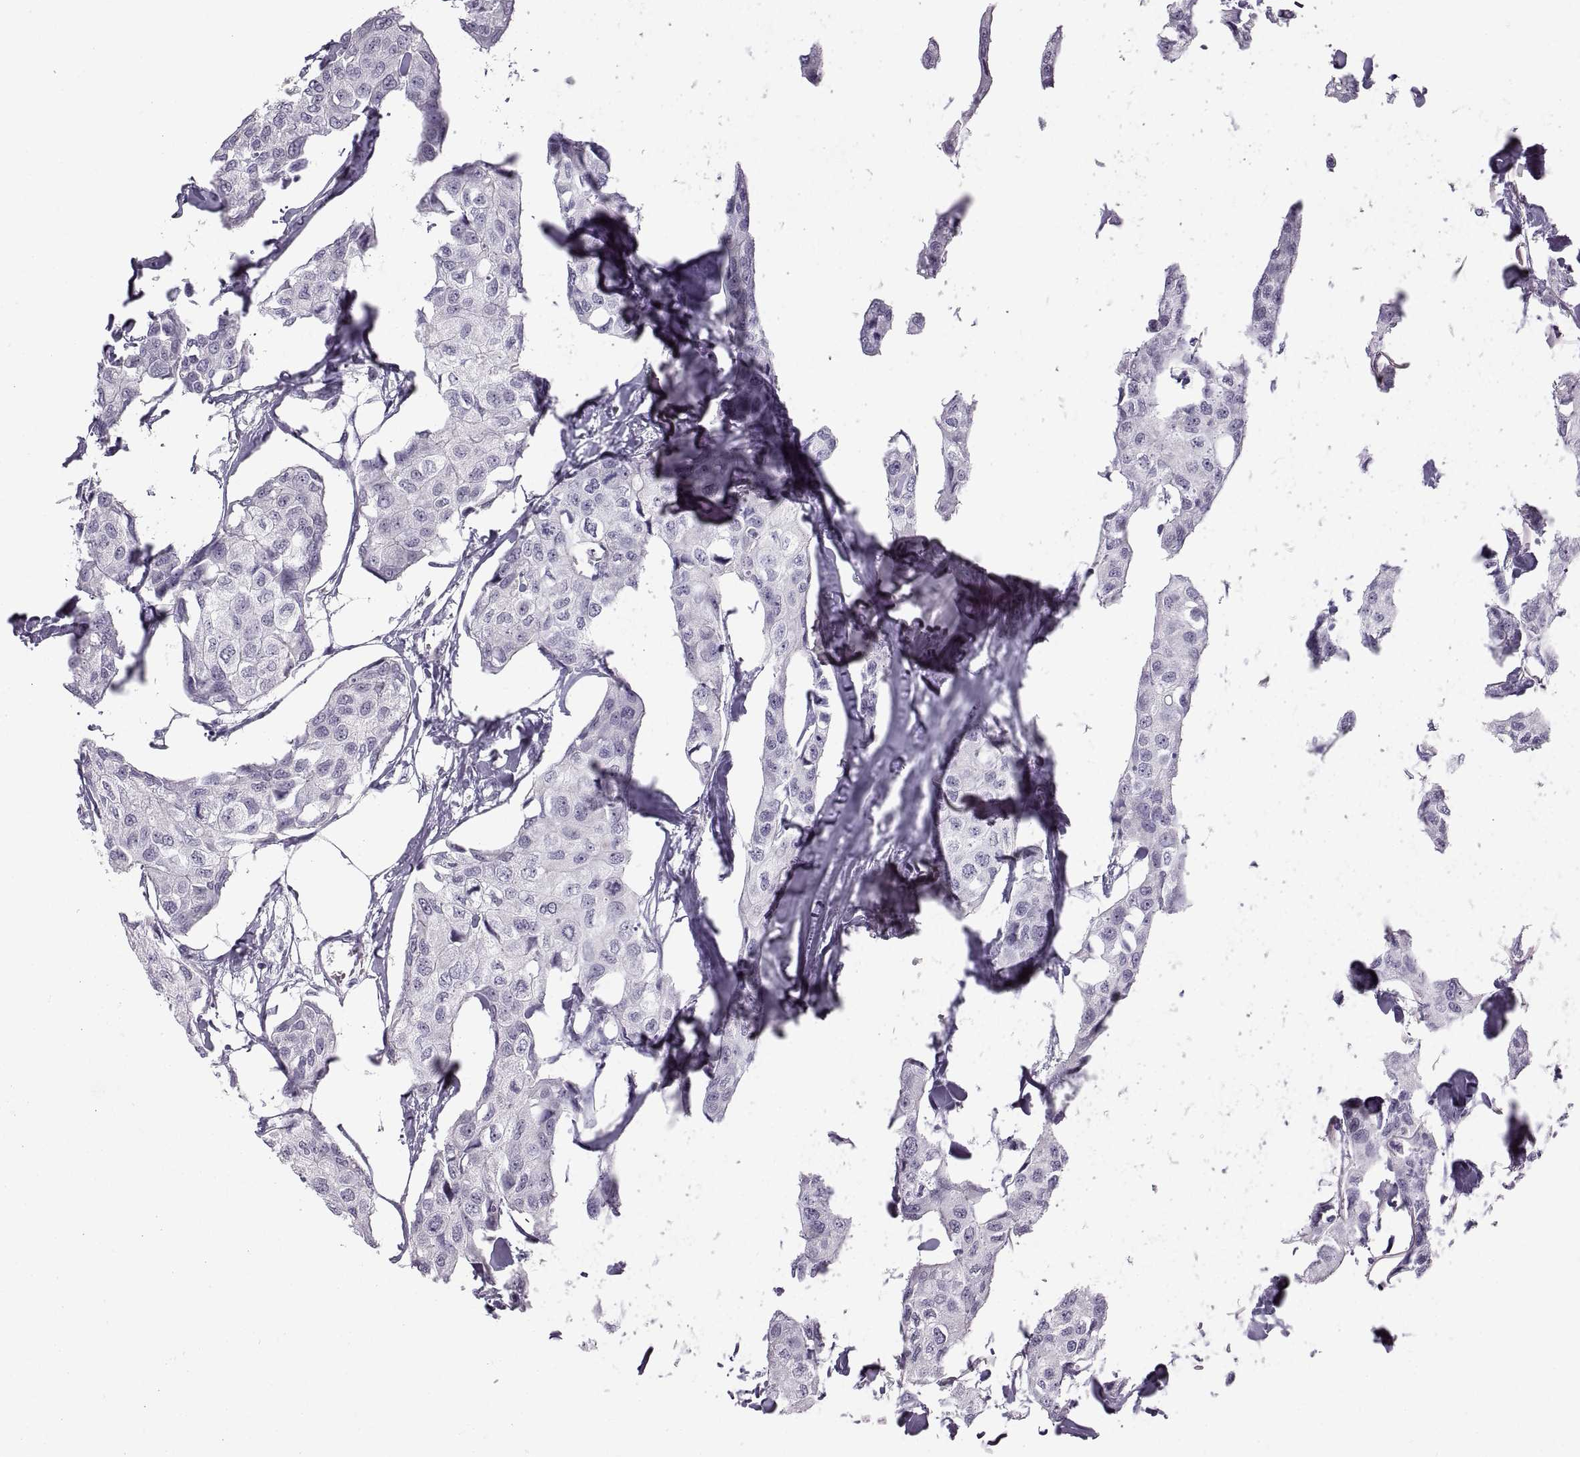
{"staining": {"intensity": "negative", "quantity": "none", "location": "none"}, "tissue": "breast cancer", "cell_type": "Tumor cells", "image_type": "cancer", "snomed": [{"axis": "morphology", "description": "Duct carcinoma"}, {"axis": "topography", "description": "Breast"}], "caption": "Immunohistochemical staining of infiltrating ductal carcinoma (breast) displays no significant positivity in tumor cells.", "gene": "C3orf22", "patient": {"sex": "female", "age": 80}}